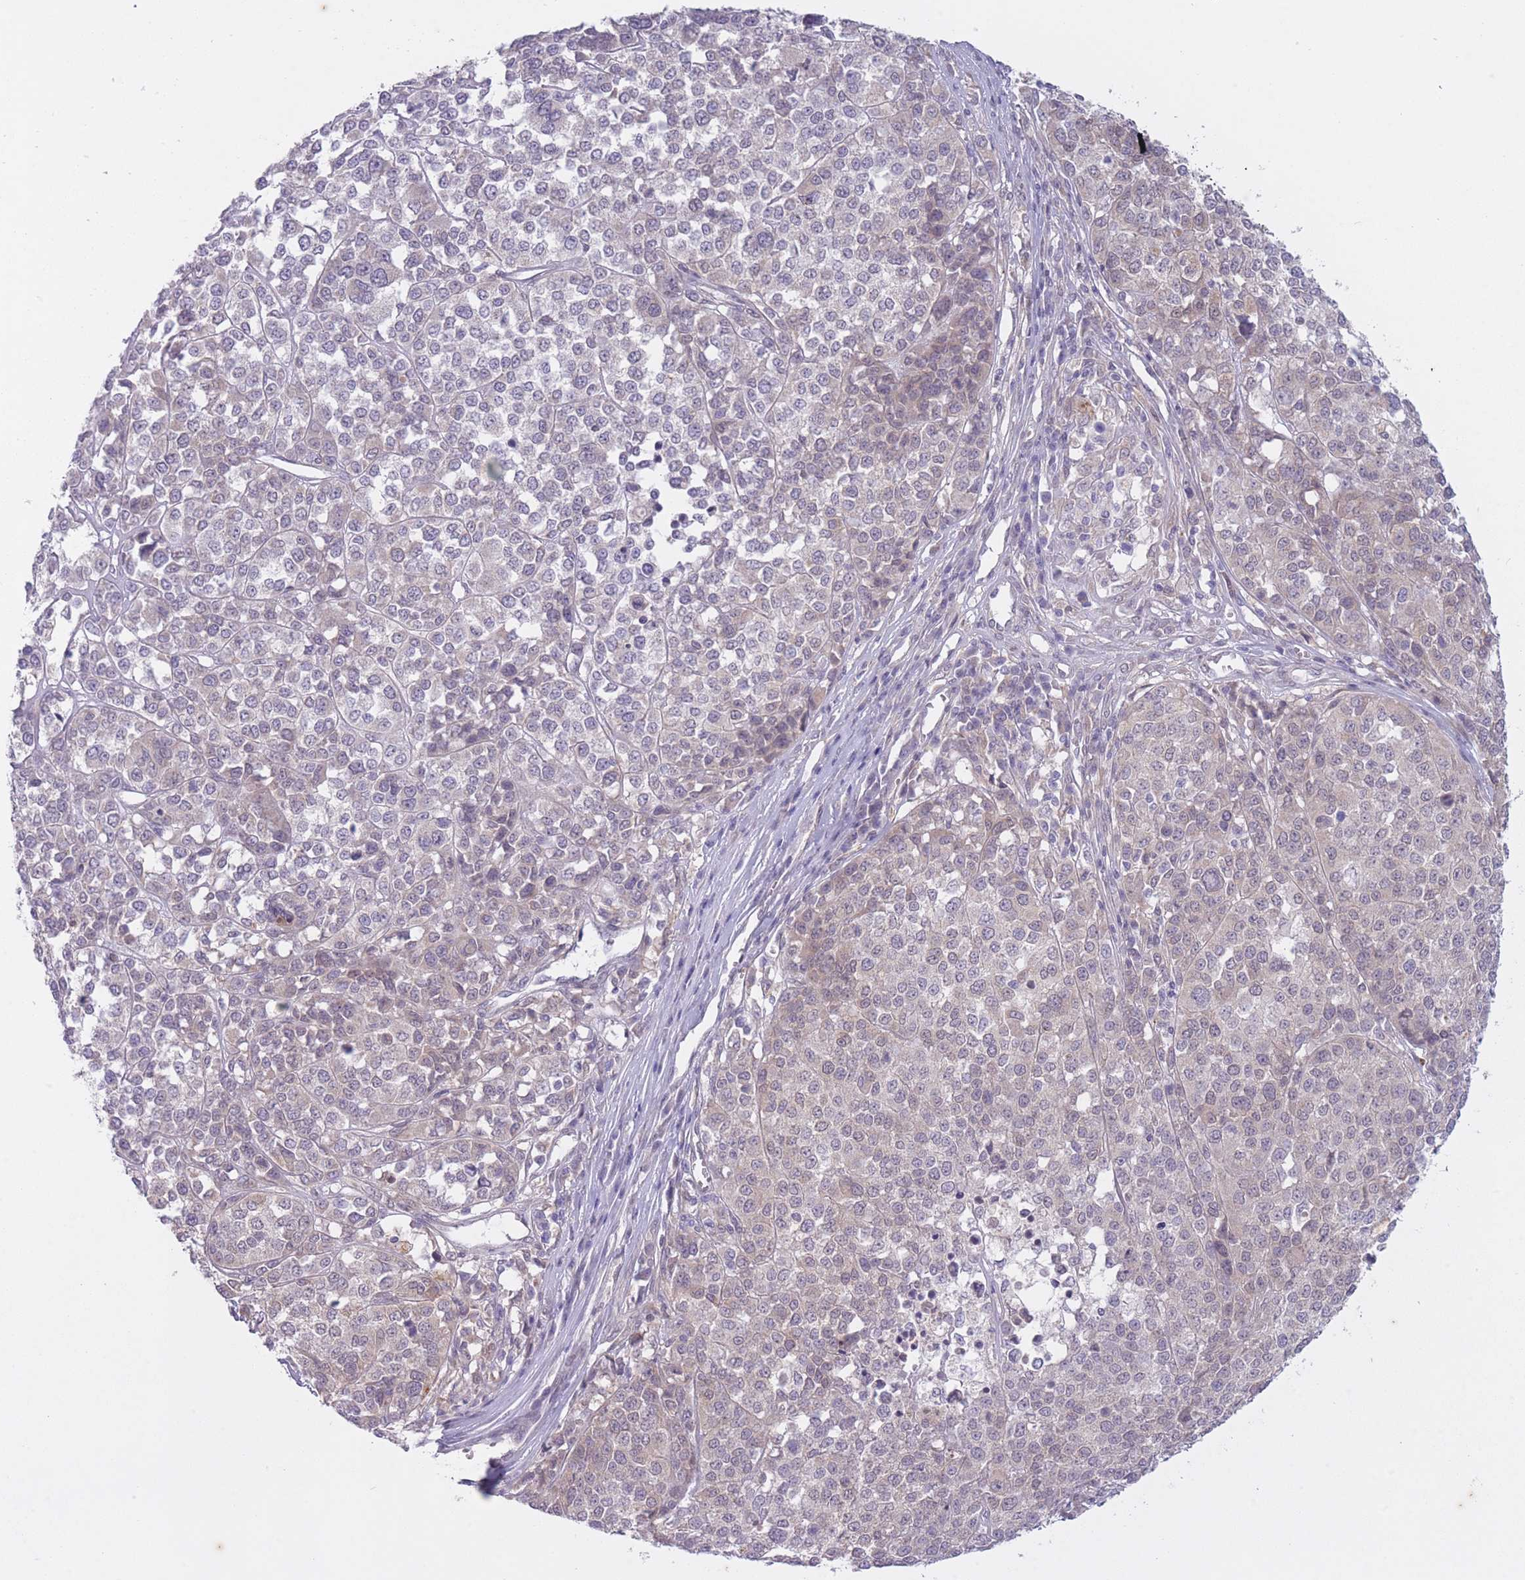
{"staining": {"intensity": "weak", "quantity": "<25%", "location": "cytoplasmic/membranous"}, "tissue": "melanoma", "cell_type": "Tumor cells", "image_type": "cancer", "snomed": [{"axis": "morphology", "description": "Malignant melanoma, Metastatic site"}, {"axis": "topography", "description": "Lymph node"}], "caption": "High magnification brightfield microscopy of malignant melanoma (metastatic site) stained with DAB (3,3'-diaminobenzidine) (brown) and counterstained with hematoxylin (blue): tumor cells show no significant expression.", "gene": "ARPIN", "patient": {"sex": "male", "age": 44}}